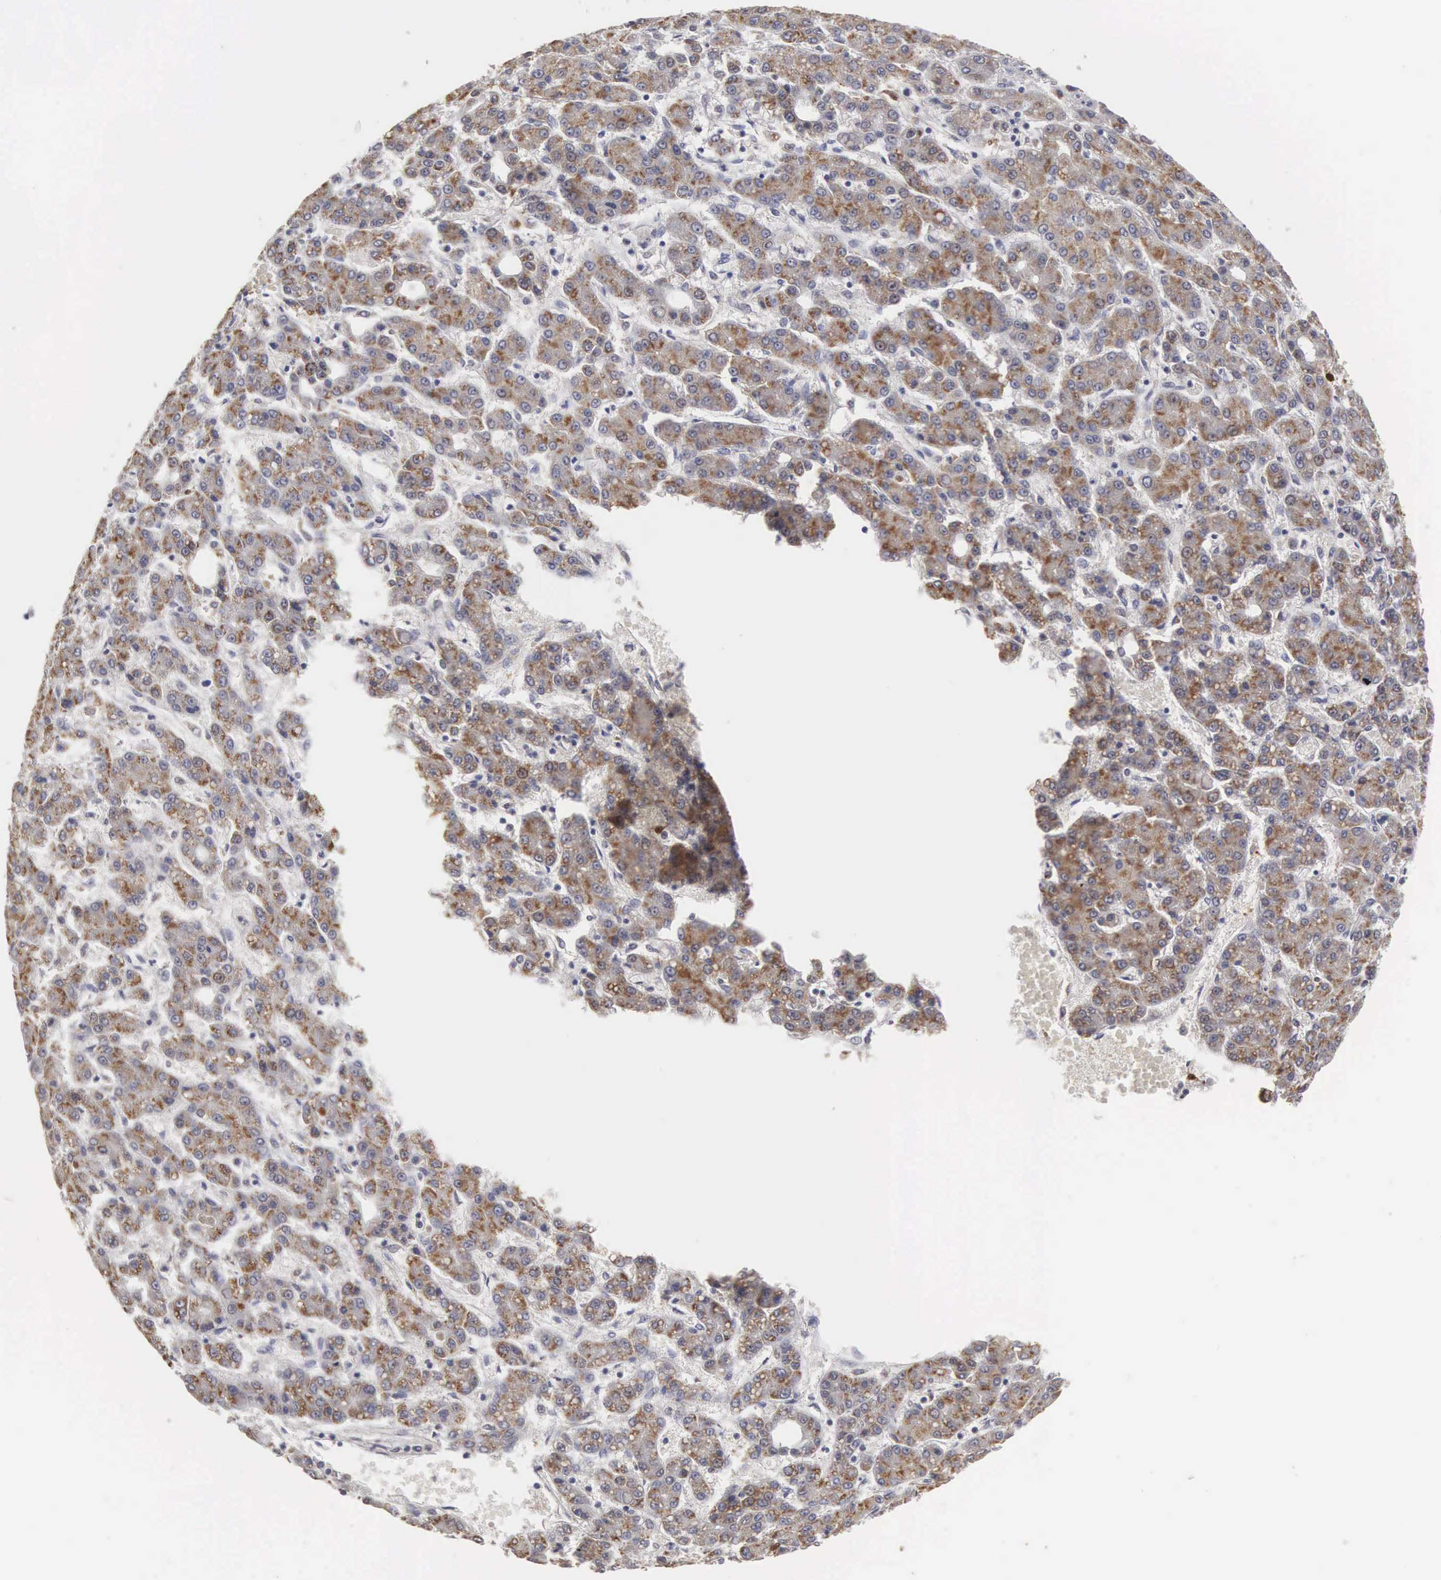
{"staining": {"intensity": "moderate", "quantity": "25%-75%", "location": "cytoplasmic/membranous"}, "tissue": "liver cancer", "cell_type": "Tumor cells", "image_type": "cancer", "snomed": [{"axis": "morphology", "description": "Carcinoma, Hepatocellular, NOS"}, {"axis": "topography", "description": "Liver"}], "caption": "Protein staining of liver cancer (hepatocellular carcinoma) tissue displays moderate cytoplasmic/membranous positivity in about 25%-75% of tumor cells. Using DAB (3,3'-diaminobenzidine) (brown) and hematoxylin (blue) stains, captured at high magnification using brightfield microscopy.", "gene": "HMOX1", "patient": {"sex": "male", "age": 69}}